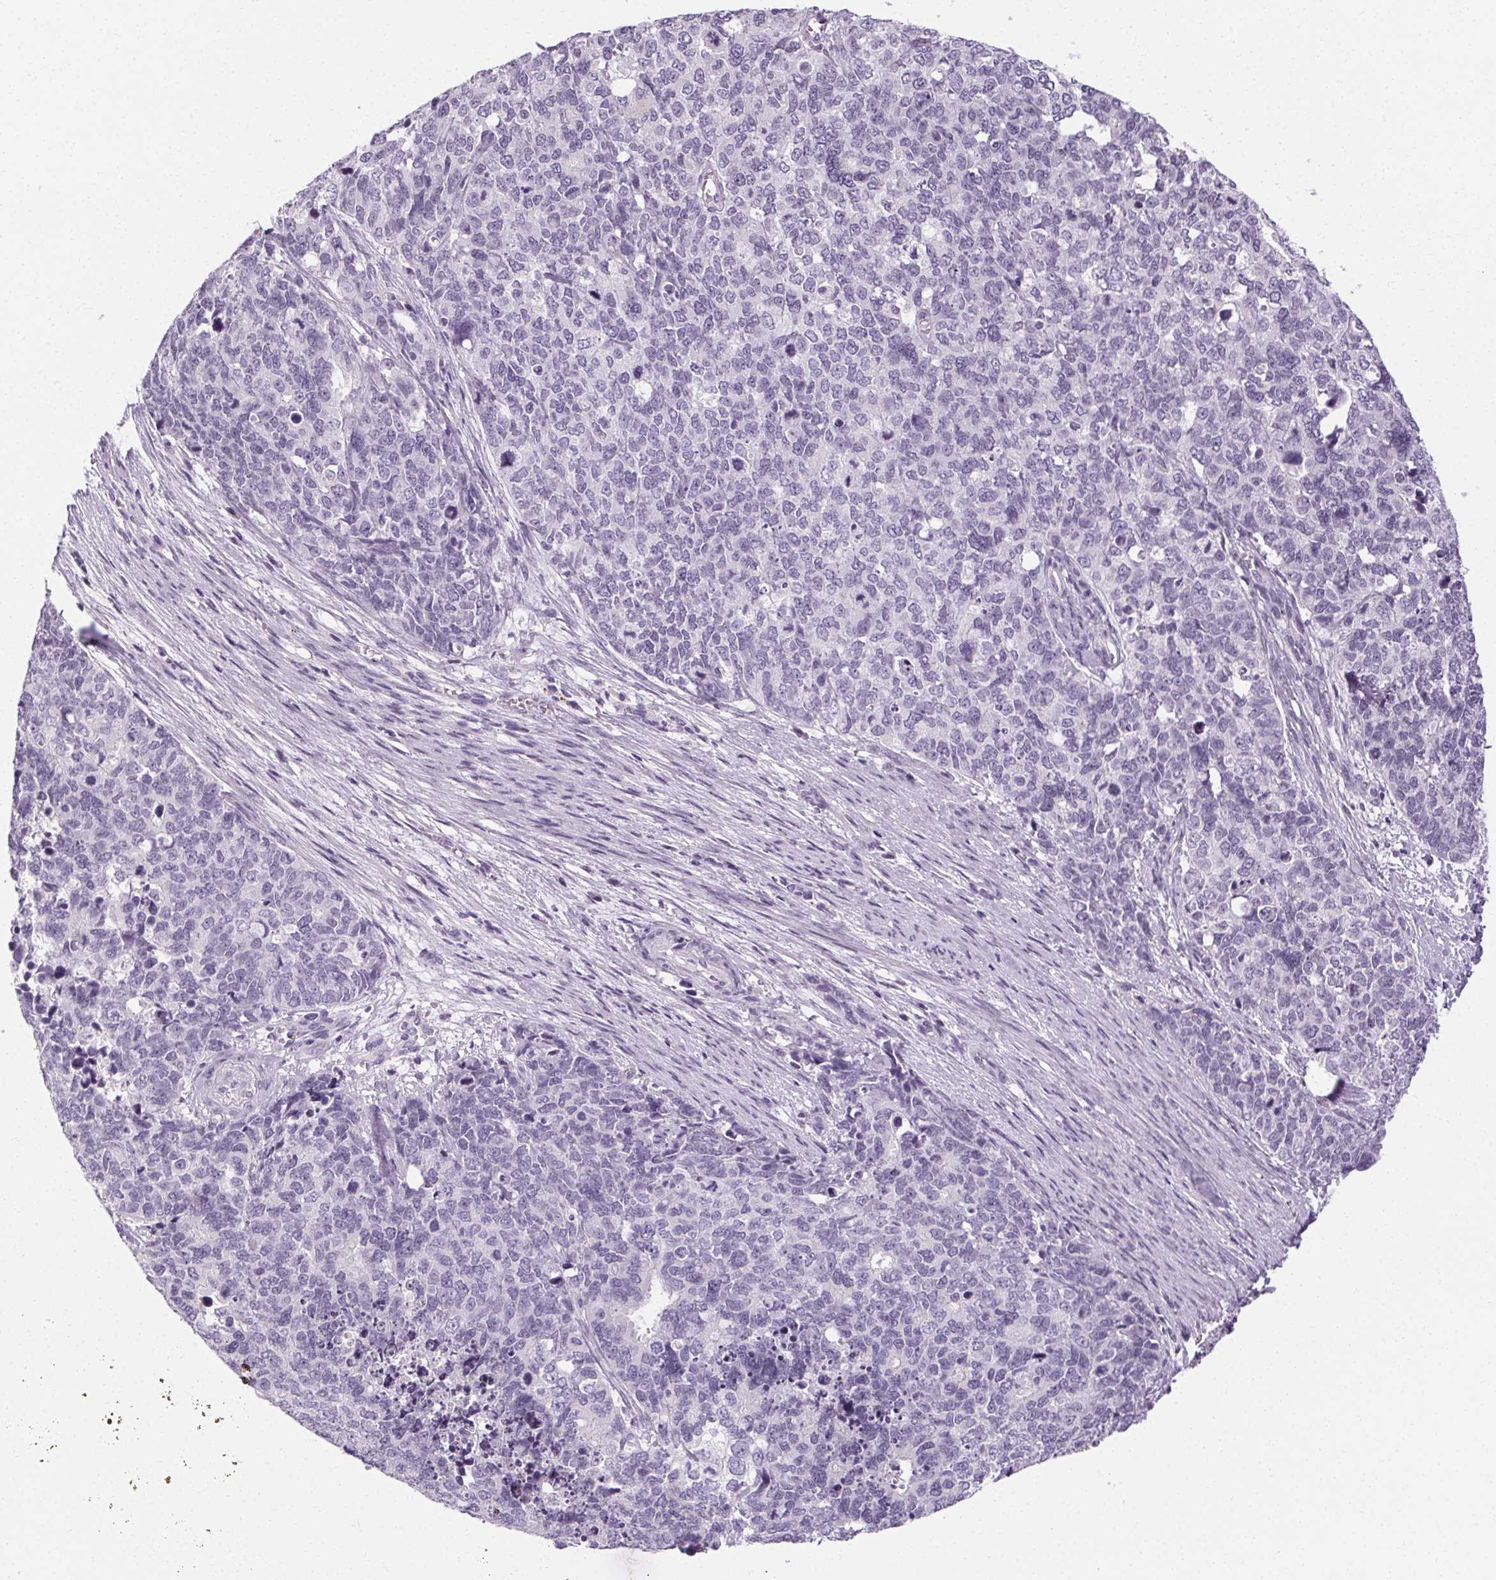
{"staining": {"intensity": "negative", "quantity": "none", "location": "none"}, "tissue": "cervical cancer", "cell_type": "Tumor cells", "image_type": "cancer", "snomed": [{"axis": "morphology", "description": "Squamous cell carcinoma, NOS"}, {"axis": "topography", "description": "Cervix"}], "caption": "A high-resolution image shows immunohistochemistry staining of cervical cancer (squamous cell carcinoma), which demonstrates no significant staining in tumor cells.", "gene": "POMC", "patient": {"sex": "female", "age": 63}}